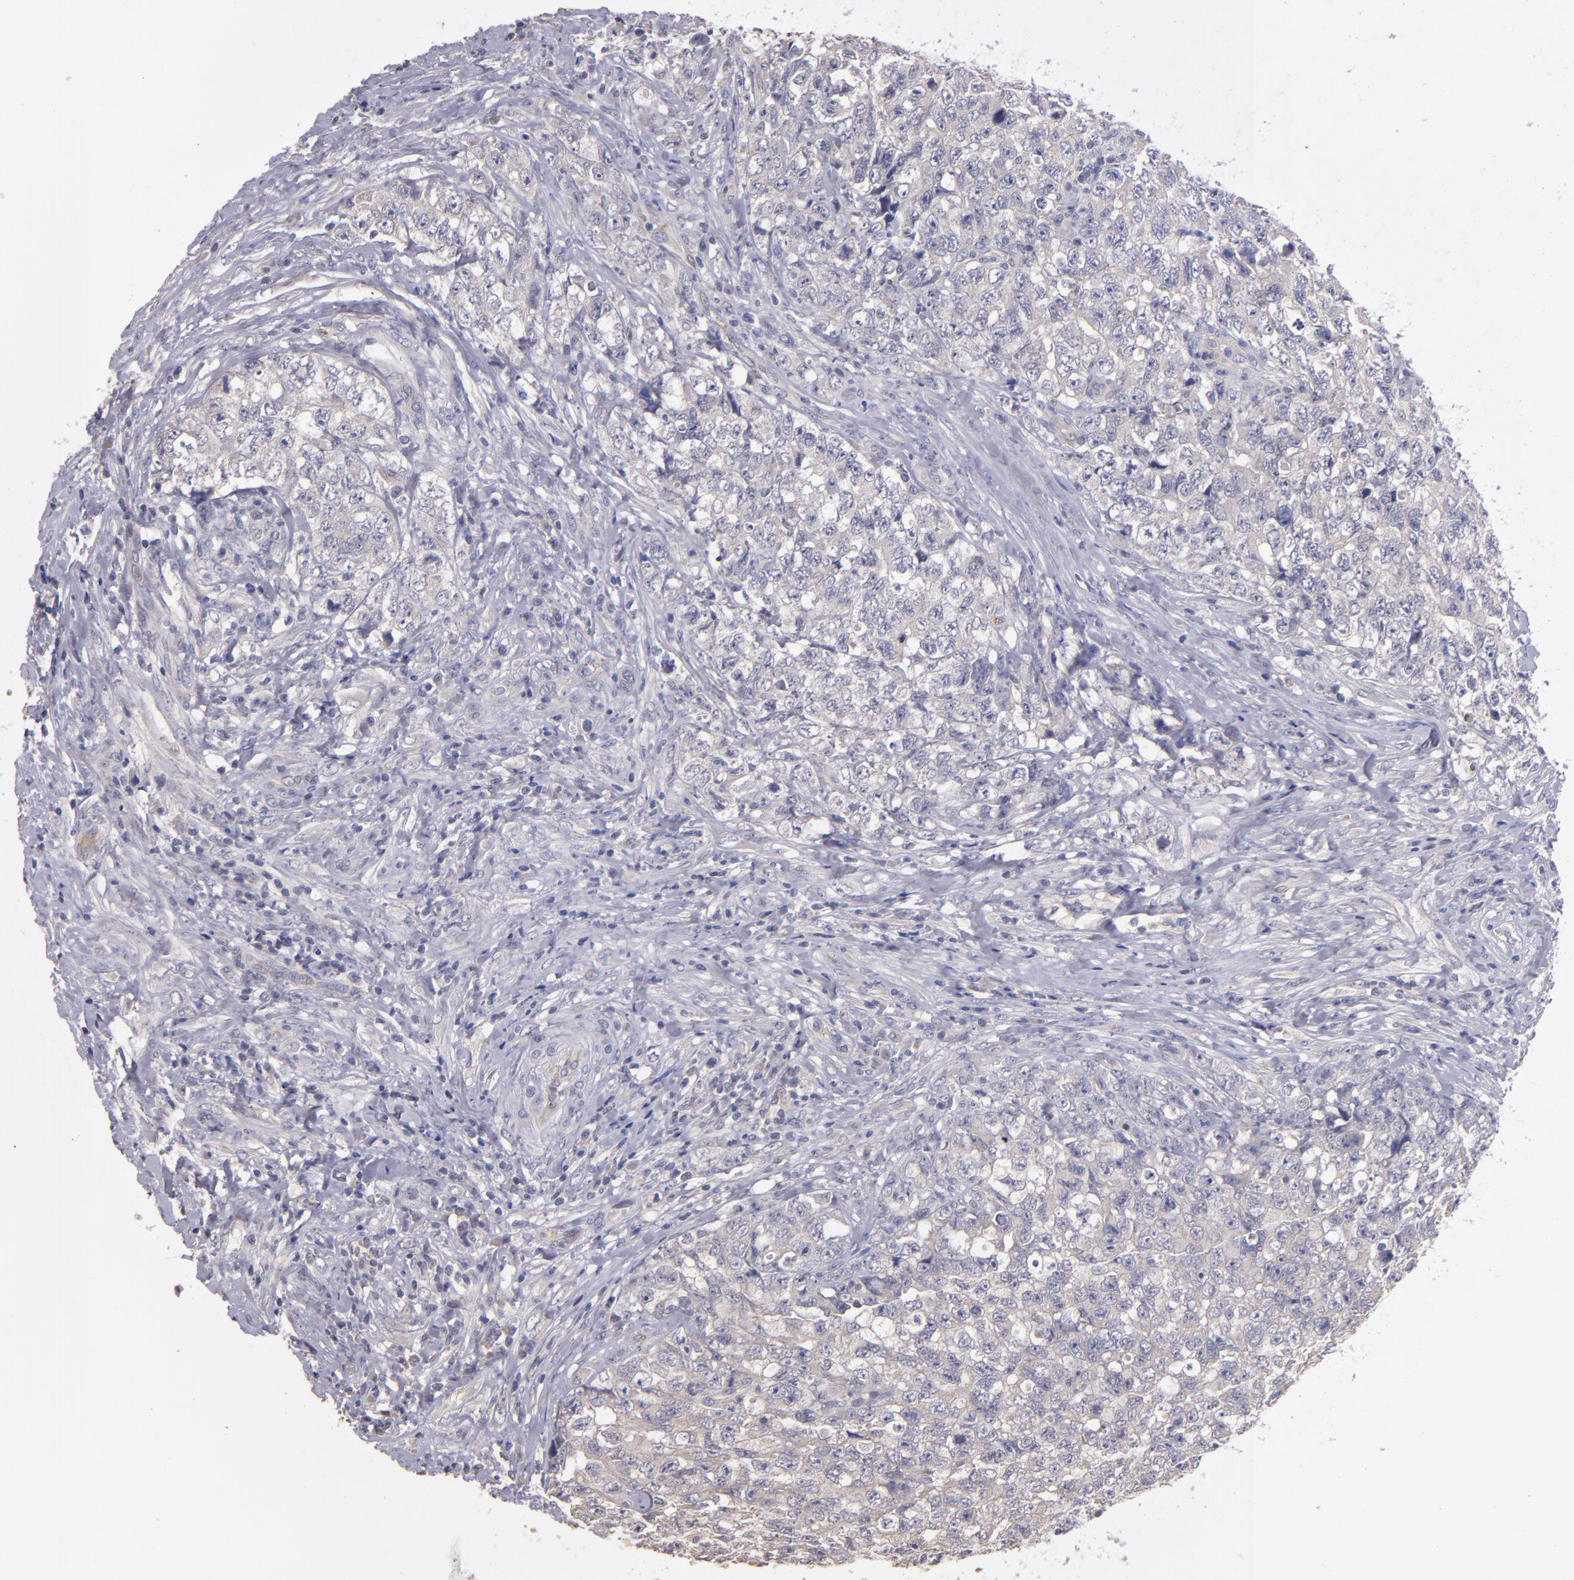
{"staining": {"intensity": "negative", "quantity": "none", "location": "none"}, "tissue": "testis cancer", "cell_type": "Tumor cells", "image_type": "cancer", "snomed": [{"axis": "morphology", "description": "Carcinoma, Embryonal, NOS"}, {"axis": "topography", "description": "Testis"}], "caption": "A high-resolution histopathology image shows immunohistochemistry staining of testis cancer (embryonal carcinoma), which reveals no significant positivity in tumor cells.", "gene": "GNAZ", "patient": {"sex": "male", "age": 31}}